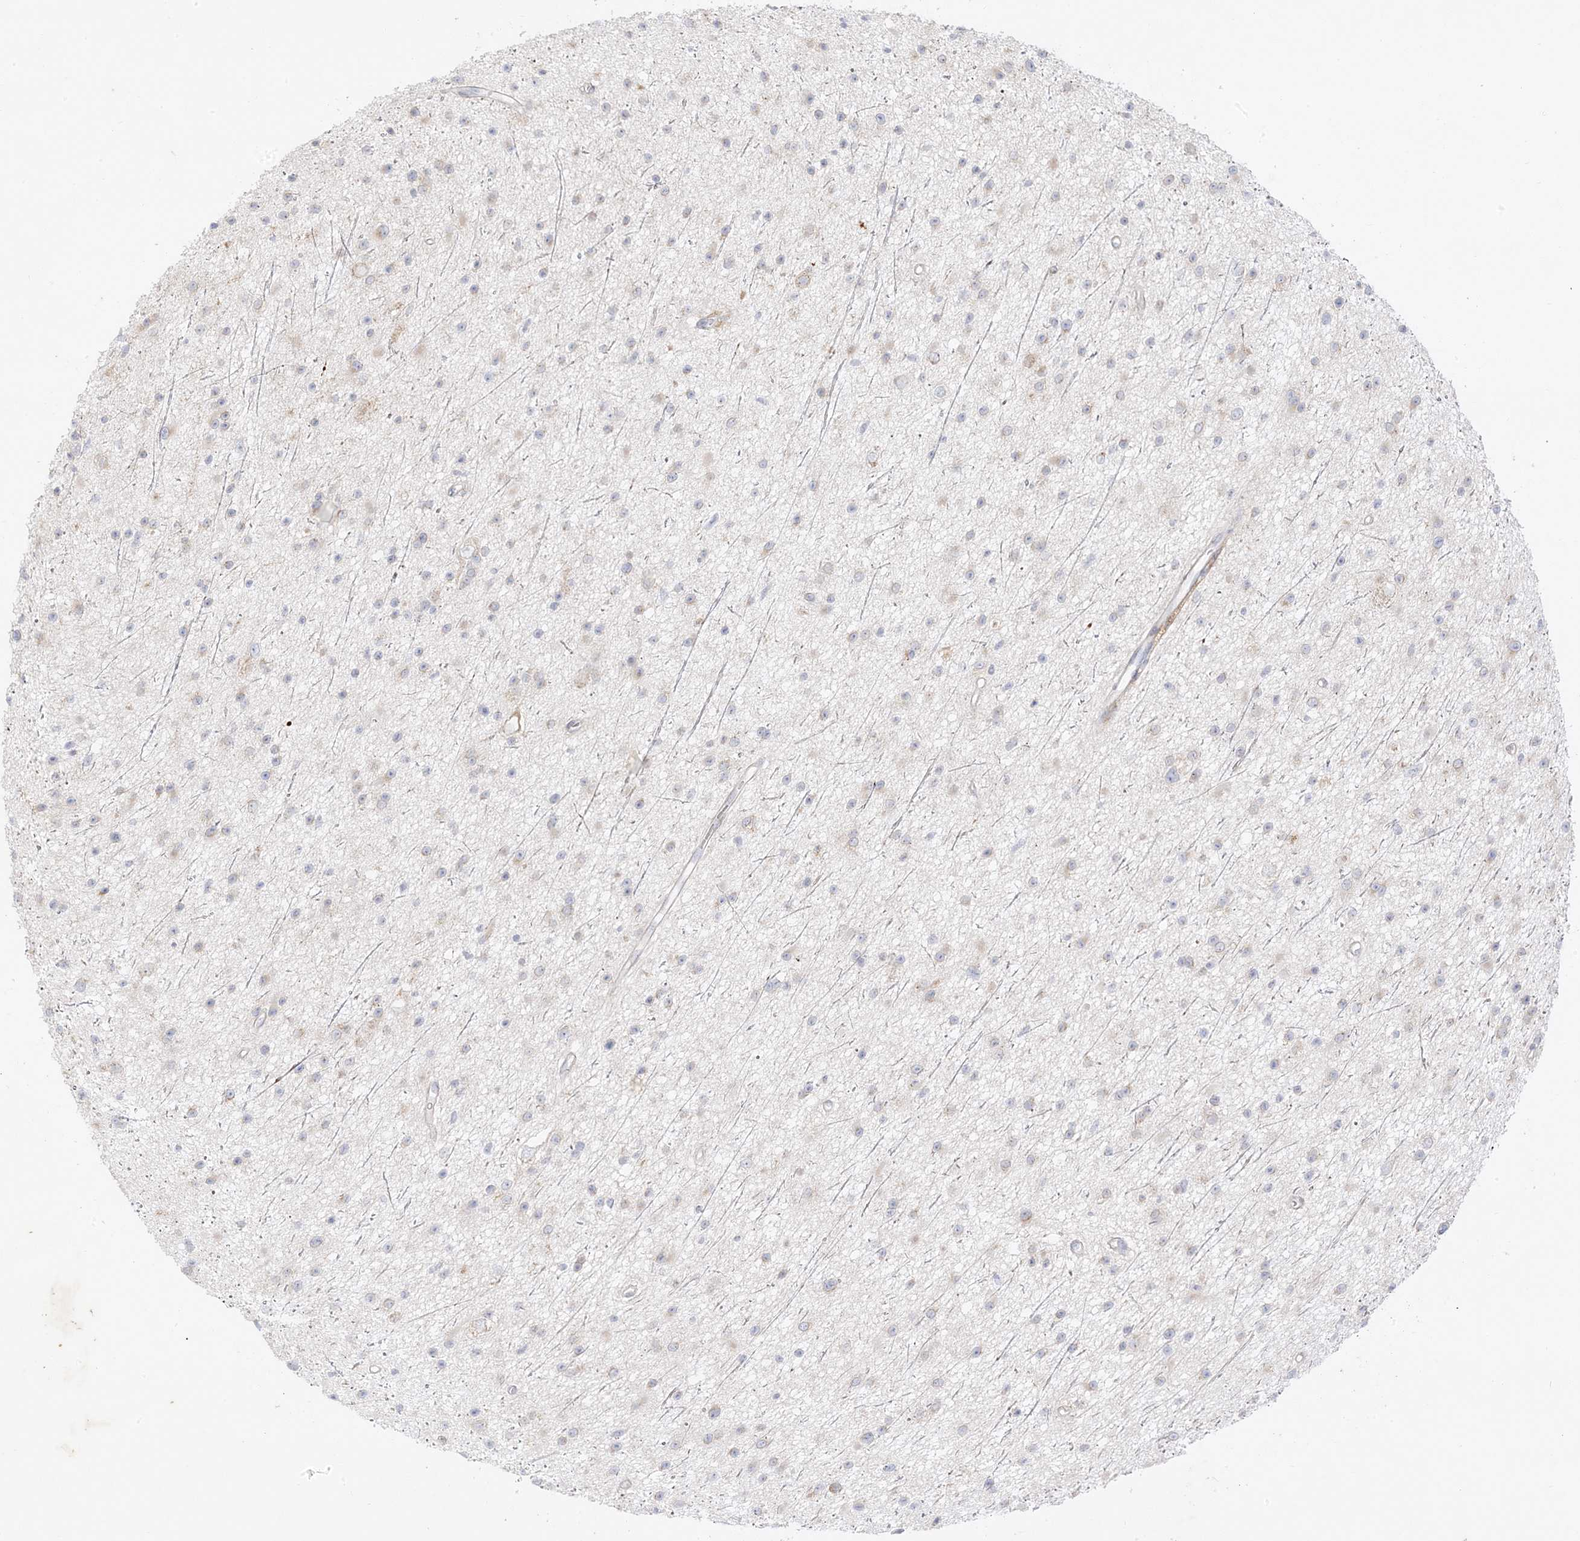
{"staining": {"intensity": "negative", "quantity": "none", "location": "none"}, "tissue": "glioma", "cell_type": "Tumor cells", "image_type": "cancer", "snomed": [{"axis": "morphology", "description": "Glioma, malignant, Low grade"}, {"axis": "topography", "description": "Cerebral cortex"}], "caption": "IHC photomicrograph of glioma stained for a protein (brown), which demonstrates no expression in tumor cells.", "gene": "C2CD2", "patient": {"sex": "female", "age": 39}}